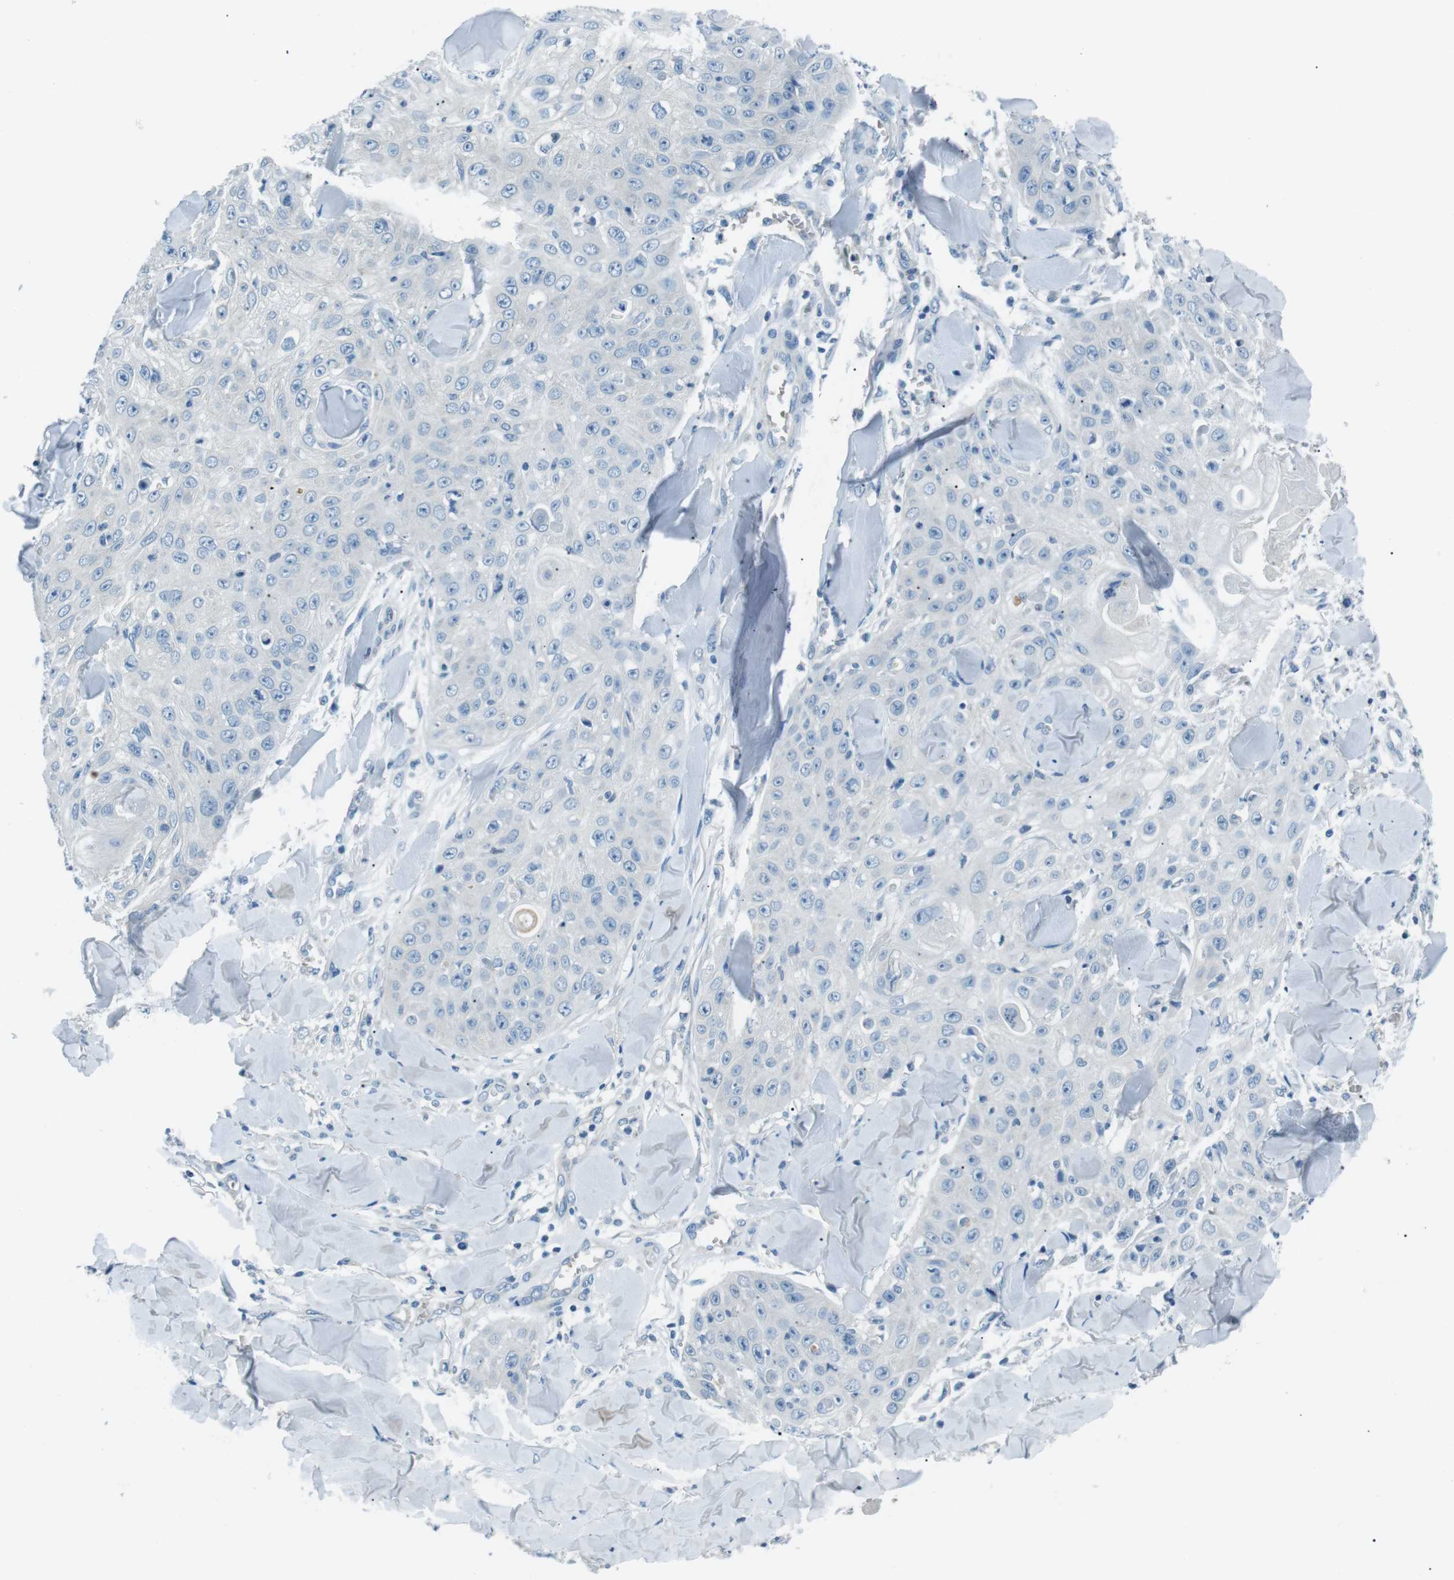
{"staining": {"intensity": "negative", "quantity": "none", "location": "none"}, "tissue": "skin cancer", "cell_type": "Tumor cells", "image_type": "cancer", "snomed": [{"axis": "morphology", "description": "Squamous cell carcinoma, NOS"}, {"axis": "topography", "description": "Skin"}], "caption": "DAB immunohistochemical staining of skin cancer (squamous cell carcinoma) reveals no significant positivity in tumor cells. Nuclei are stained in blue.", "gene": "ST6GAL1", "patient": {"sex": "male", "age": 86}}